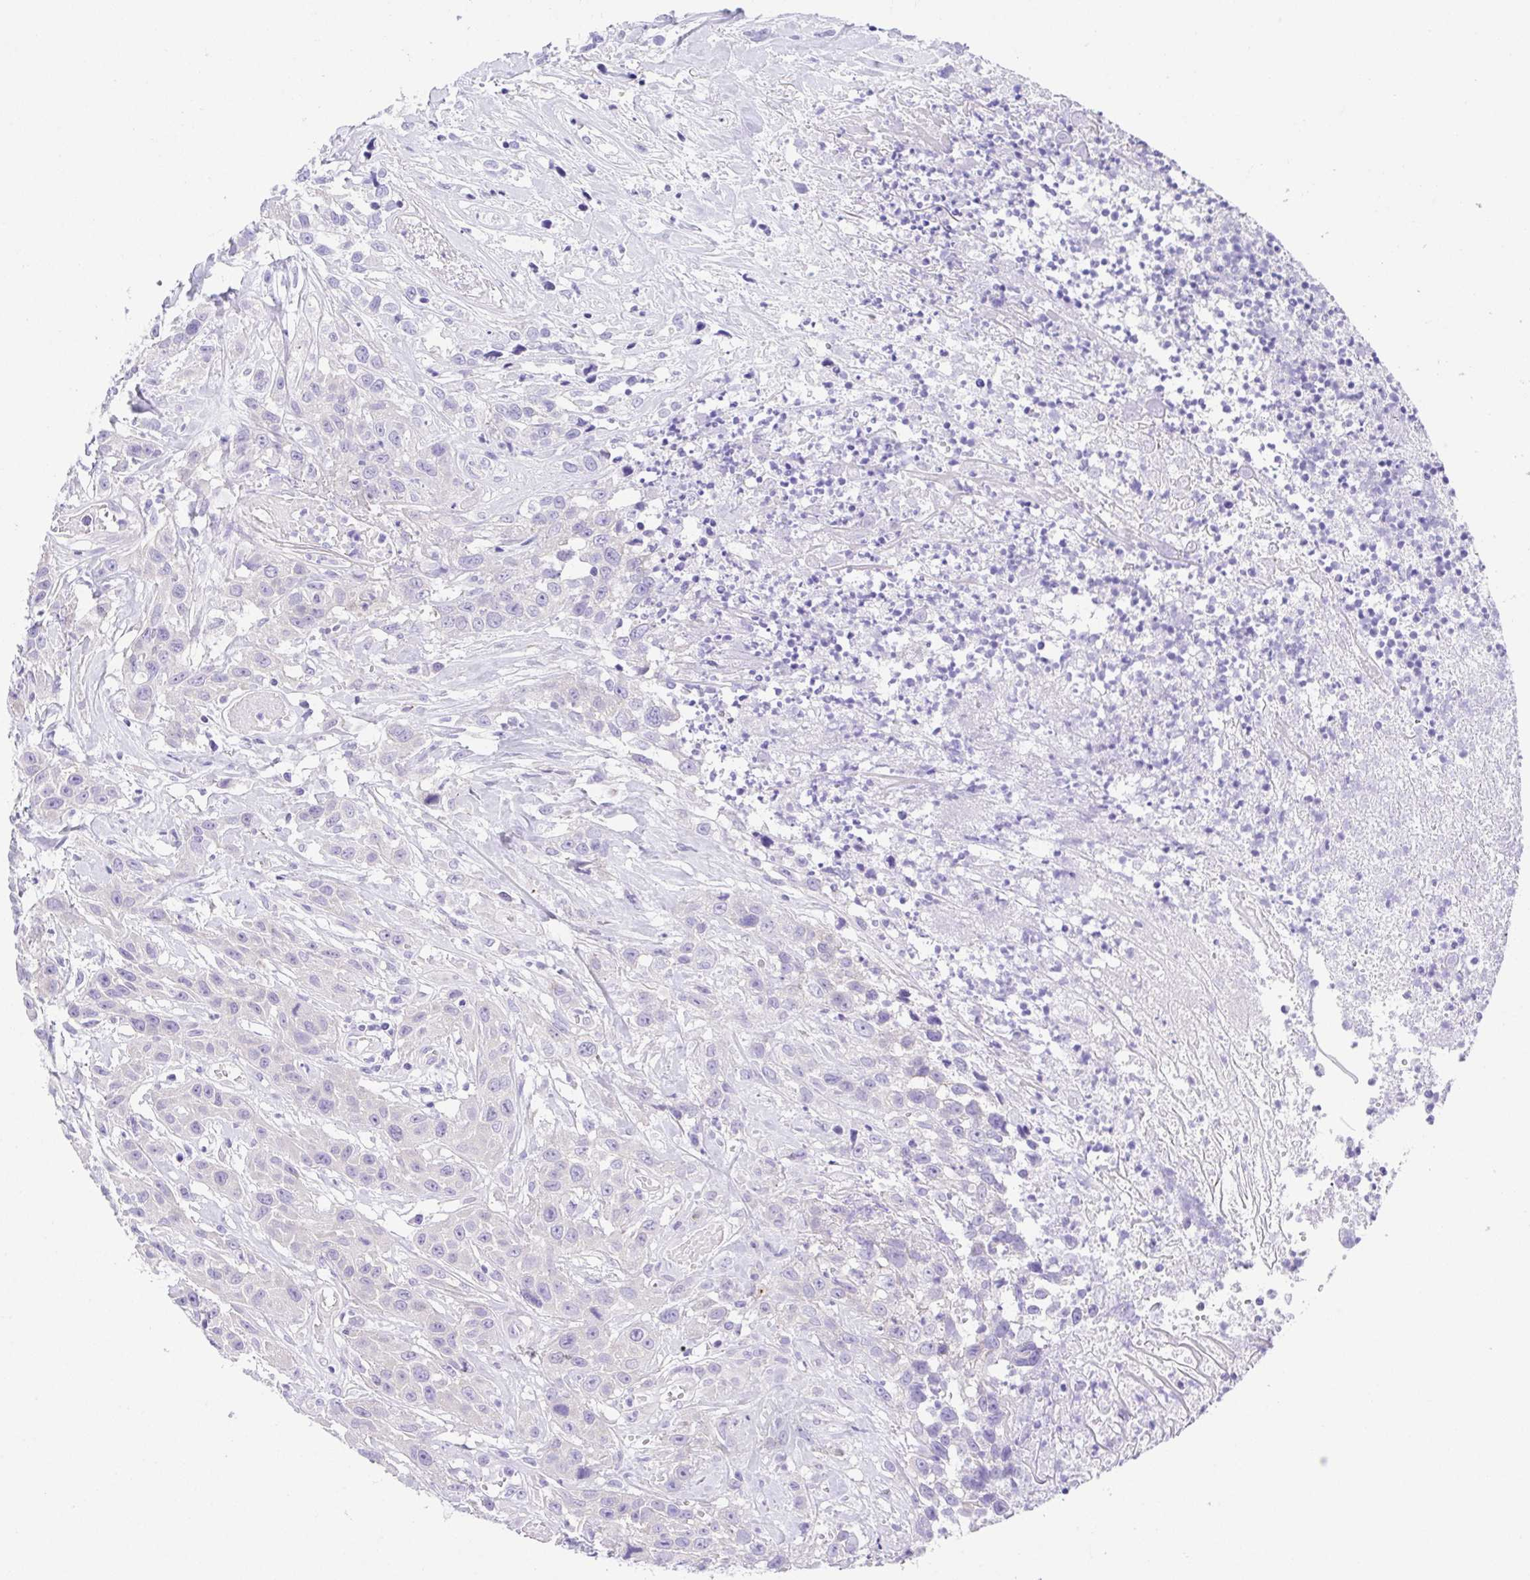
{"staining": {"intensity": "negative", "quantity": "none", "location": "none"}, "tissue": "head and neck cancer", "cell_type": "Tumor cells", "image_type": "cancer", "snomed": [{"axis": "morphology", "description": "Squamous cell carcinoma, NOS"}, {"axis": "topography", "description": "Head-Neck"}], "caption": "This photomicrograph is of squamous cell carcinoma (head and neck) stained with immunohistochemistry (IHC) to label a protein in brown with the nuclei are counter-stained blue. There is no staining in tumor cells.", "gene": "LUZP4", "patient": {"sex": "male", "age": 57}}